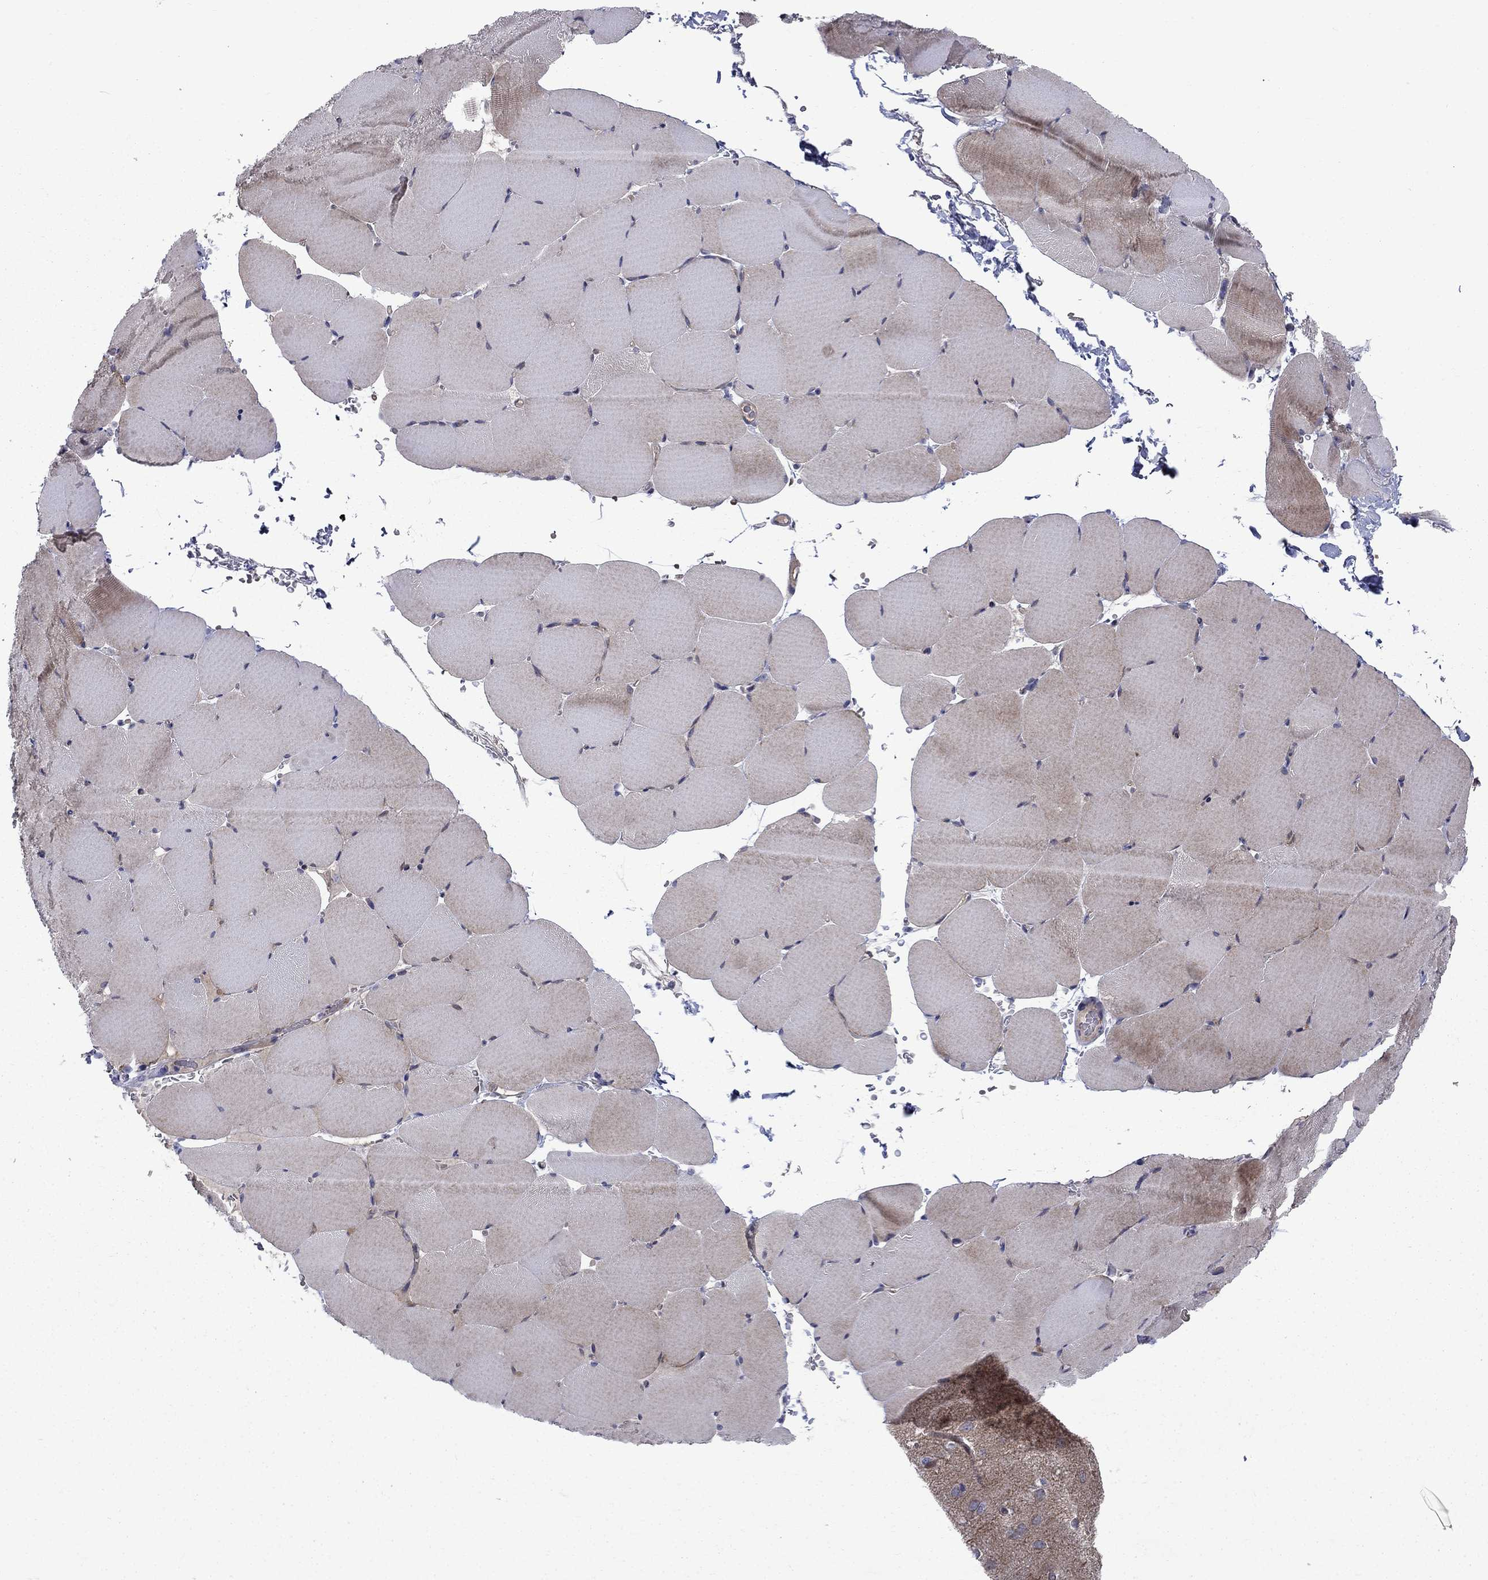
{"staining": {"intensity": "moderate", "quantity": "<25%", "location": "cytoplasmic/membranous"}, "tissue": "skeletal muscle", "cell_type": "Myocytes", "image_type": "normal", "snomed": [{"axis": "morphology", "description": "Normal tissue, NOS"}, {"axis": "topography", "description": "Skeletal muscle"}], "caption": "The immunohistochemical stain shows moderate cytoplasmic/membranous expression in myocytes of normal skeletal muscle.", "gene": "SLC1A1", "patient": {"sex": "female", "age": 37}}